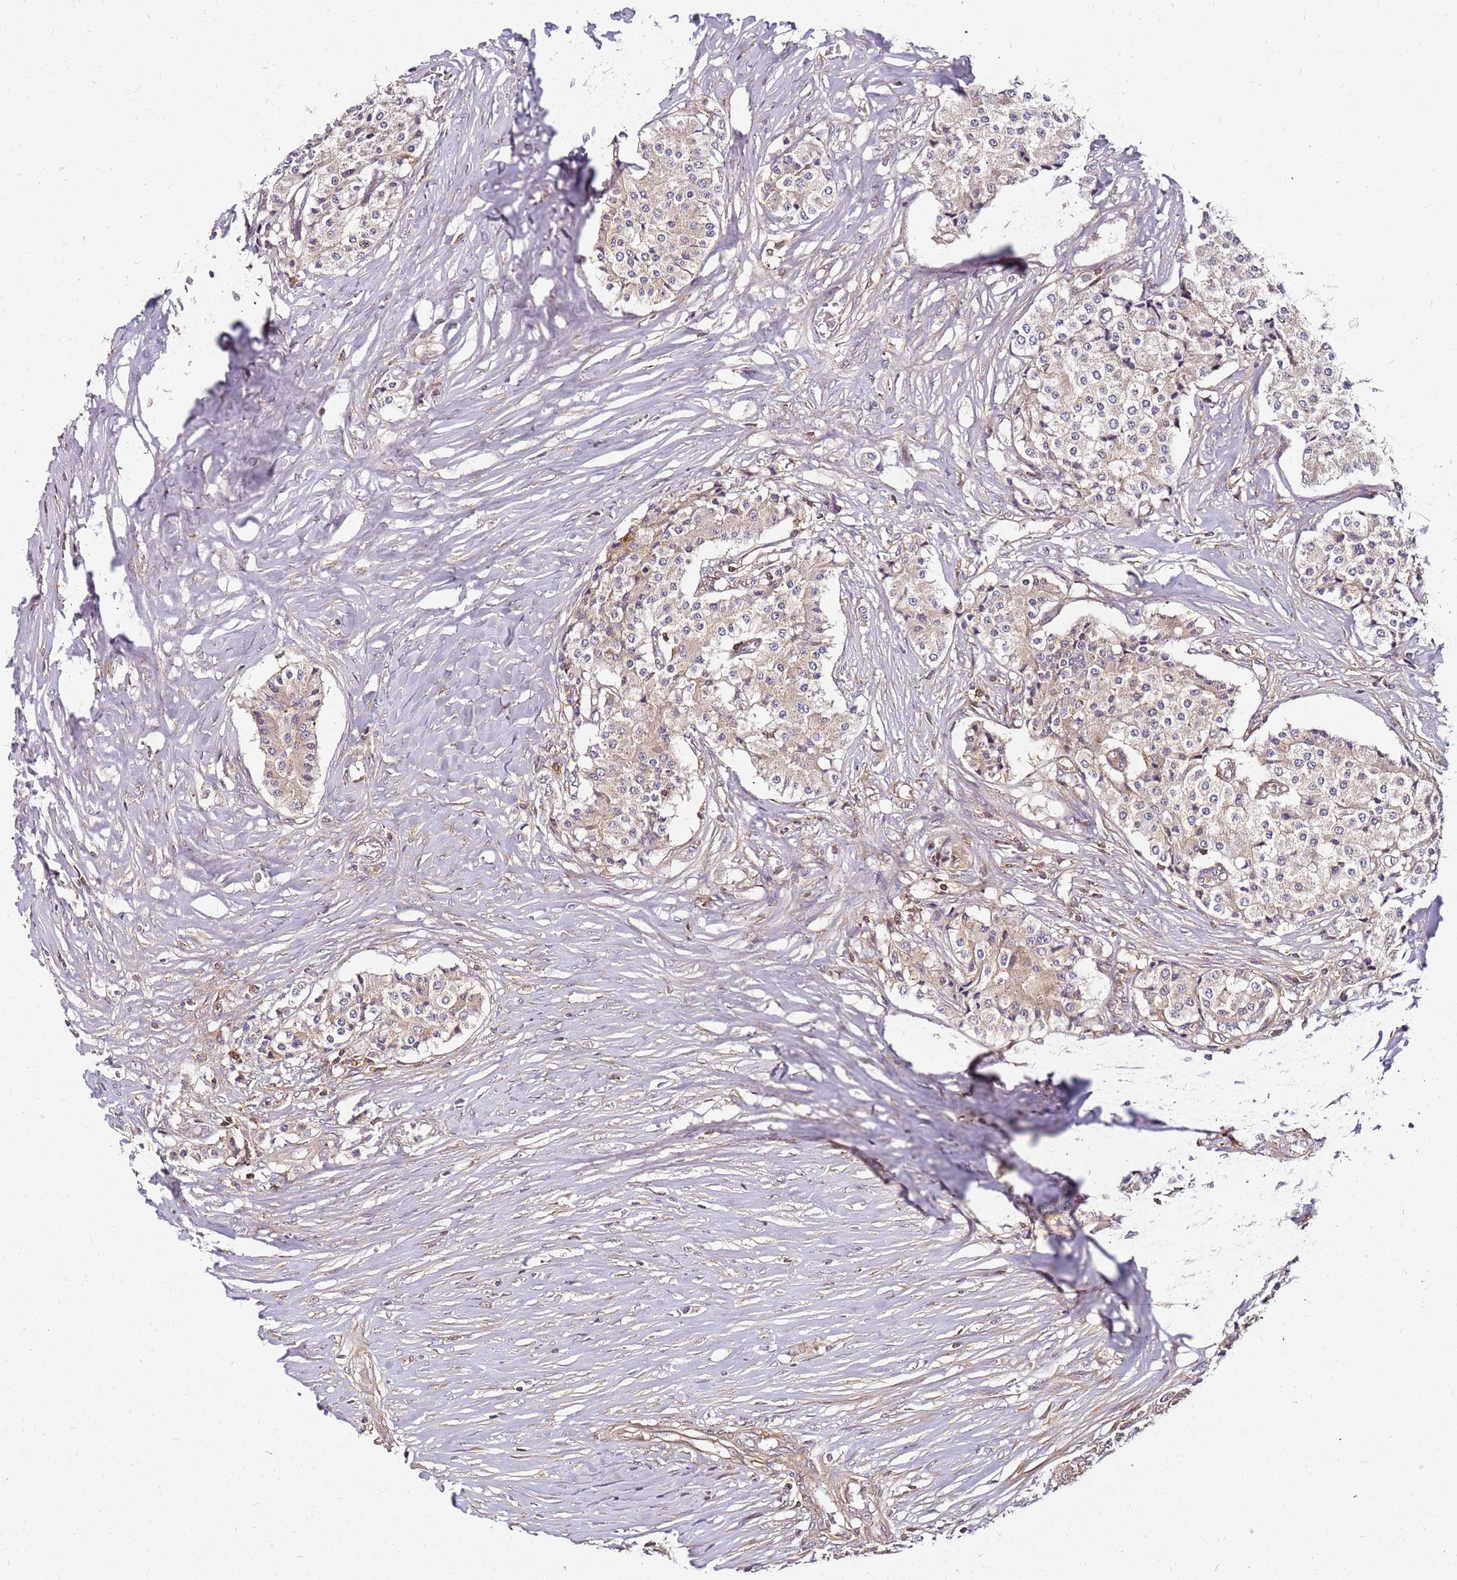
{"staining": {"intensity": "negative", "quantity": "none", "location": "none"}, "tissue": "carcinoid", "cell_type": "Tumor cells", "image_type": "cancer", "snomed": [{"axis": "morphology", "description": "Carcinoid, malignant, NOS"}, {"axis": "topography", "description": "Colon"}], "caption": "The image shows no staining of tumor cells in carcinoid.", "gene": "PIH1D1", "patient": {"sex": "female", "age": 52}}